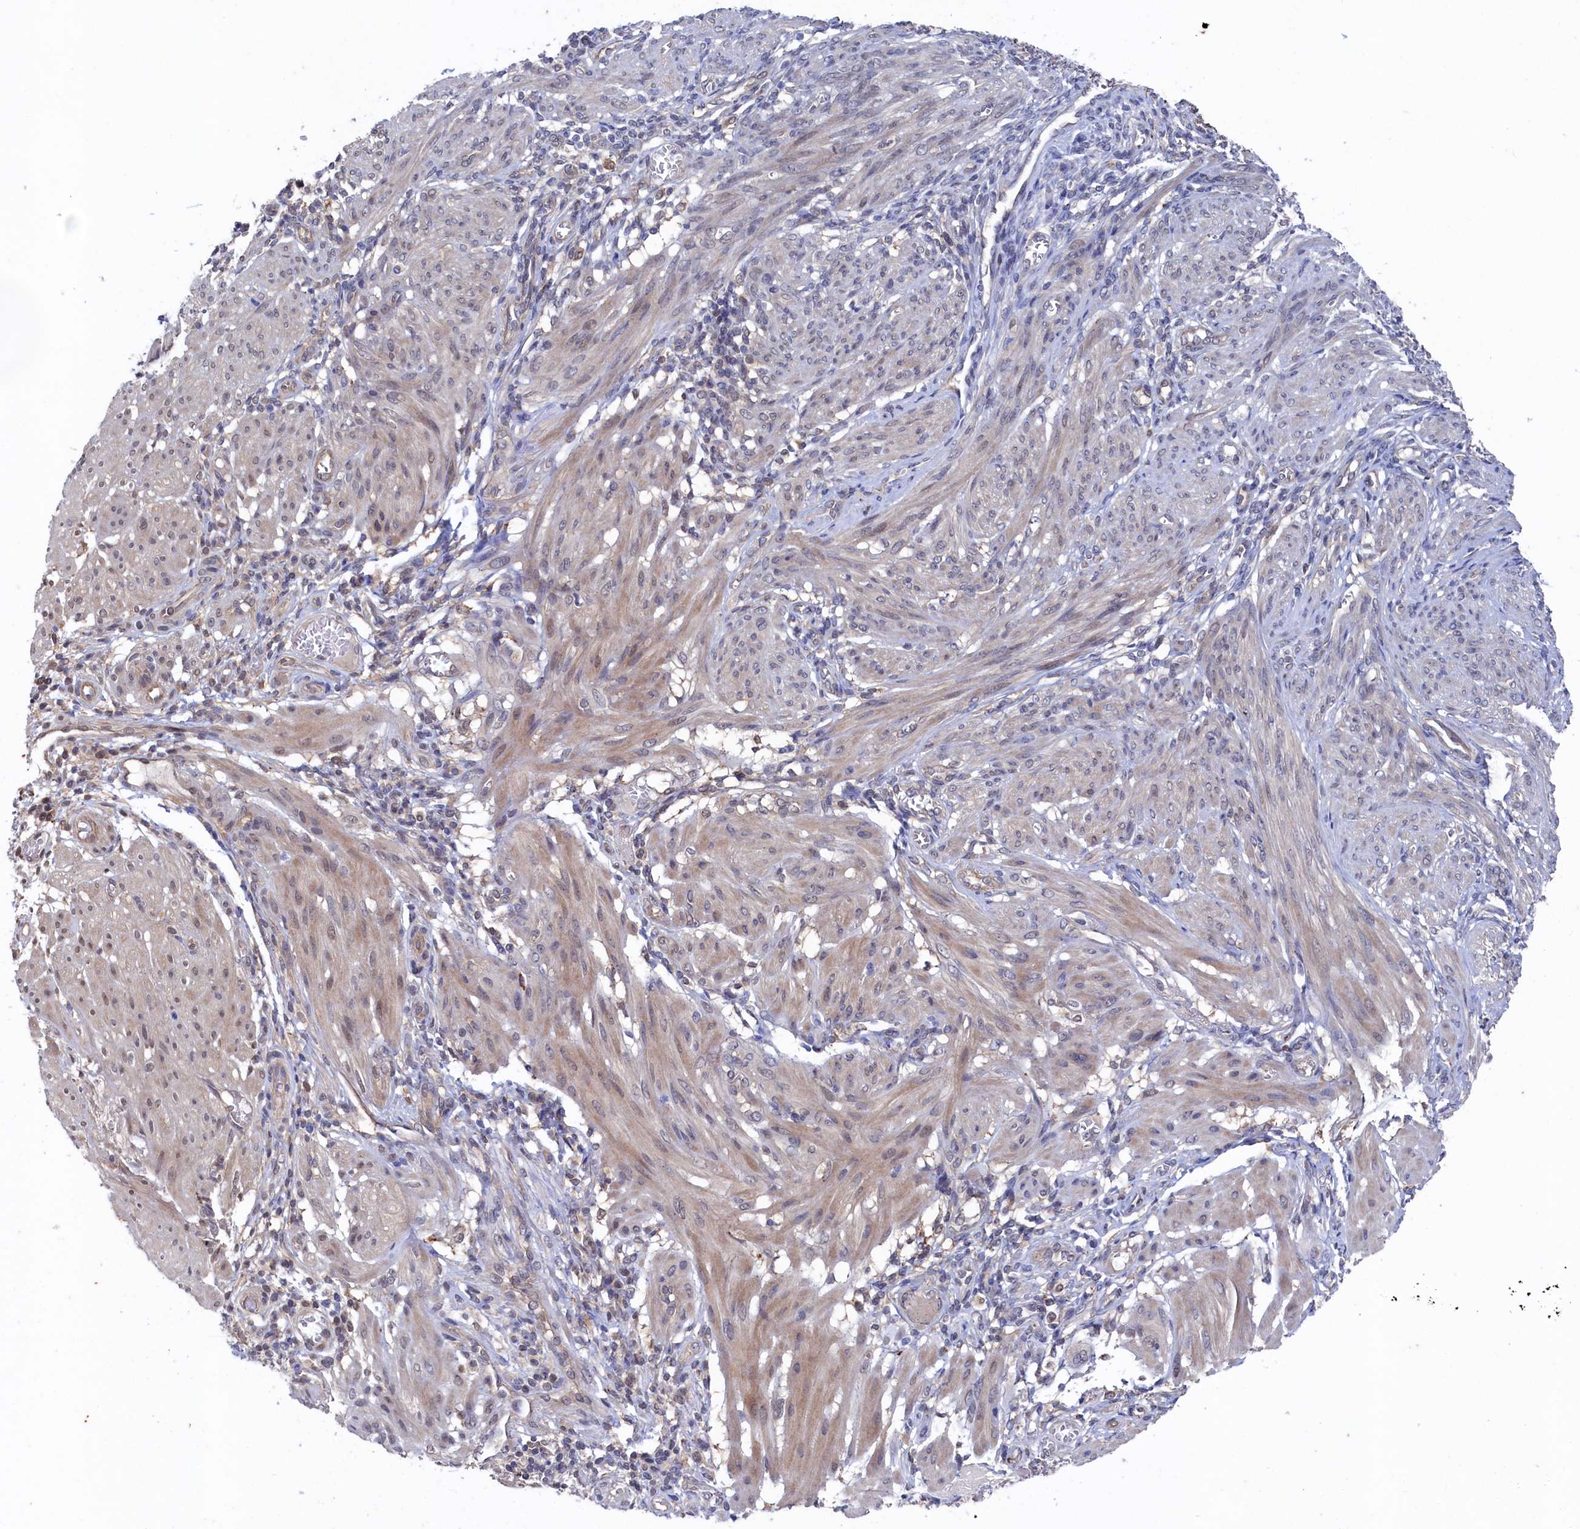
{"staining": {"intensity": "weak", "quantity": "25%-75%", "location": "cytoplasmic/membranous"}, "tissue": "smooth muscle", "cell_type": "Smooth muscle cells", "image_type": "normal", "snomed": [{"axis": "morphology", "description": "Normal tissue, NOS"}, {"axis": "topography", "description": "Smooth muscle"}], "caption": "This is an image of immunohistochemistry staining of unremarkable smooth muscle, which shows weak expression in the cytoplasmic/membranous of smooth muscle cells.", "gene": "RNH1", "patient": {"sex": "female", "age": 39}}